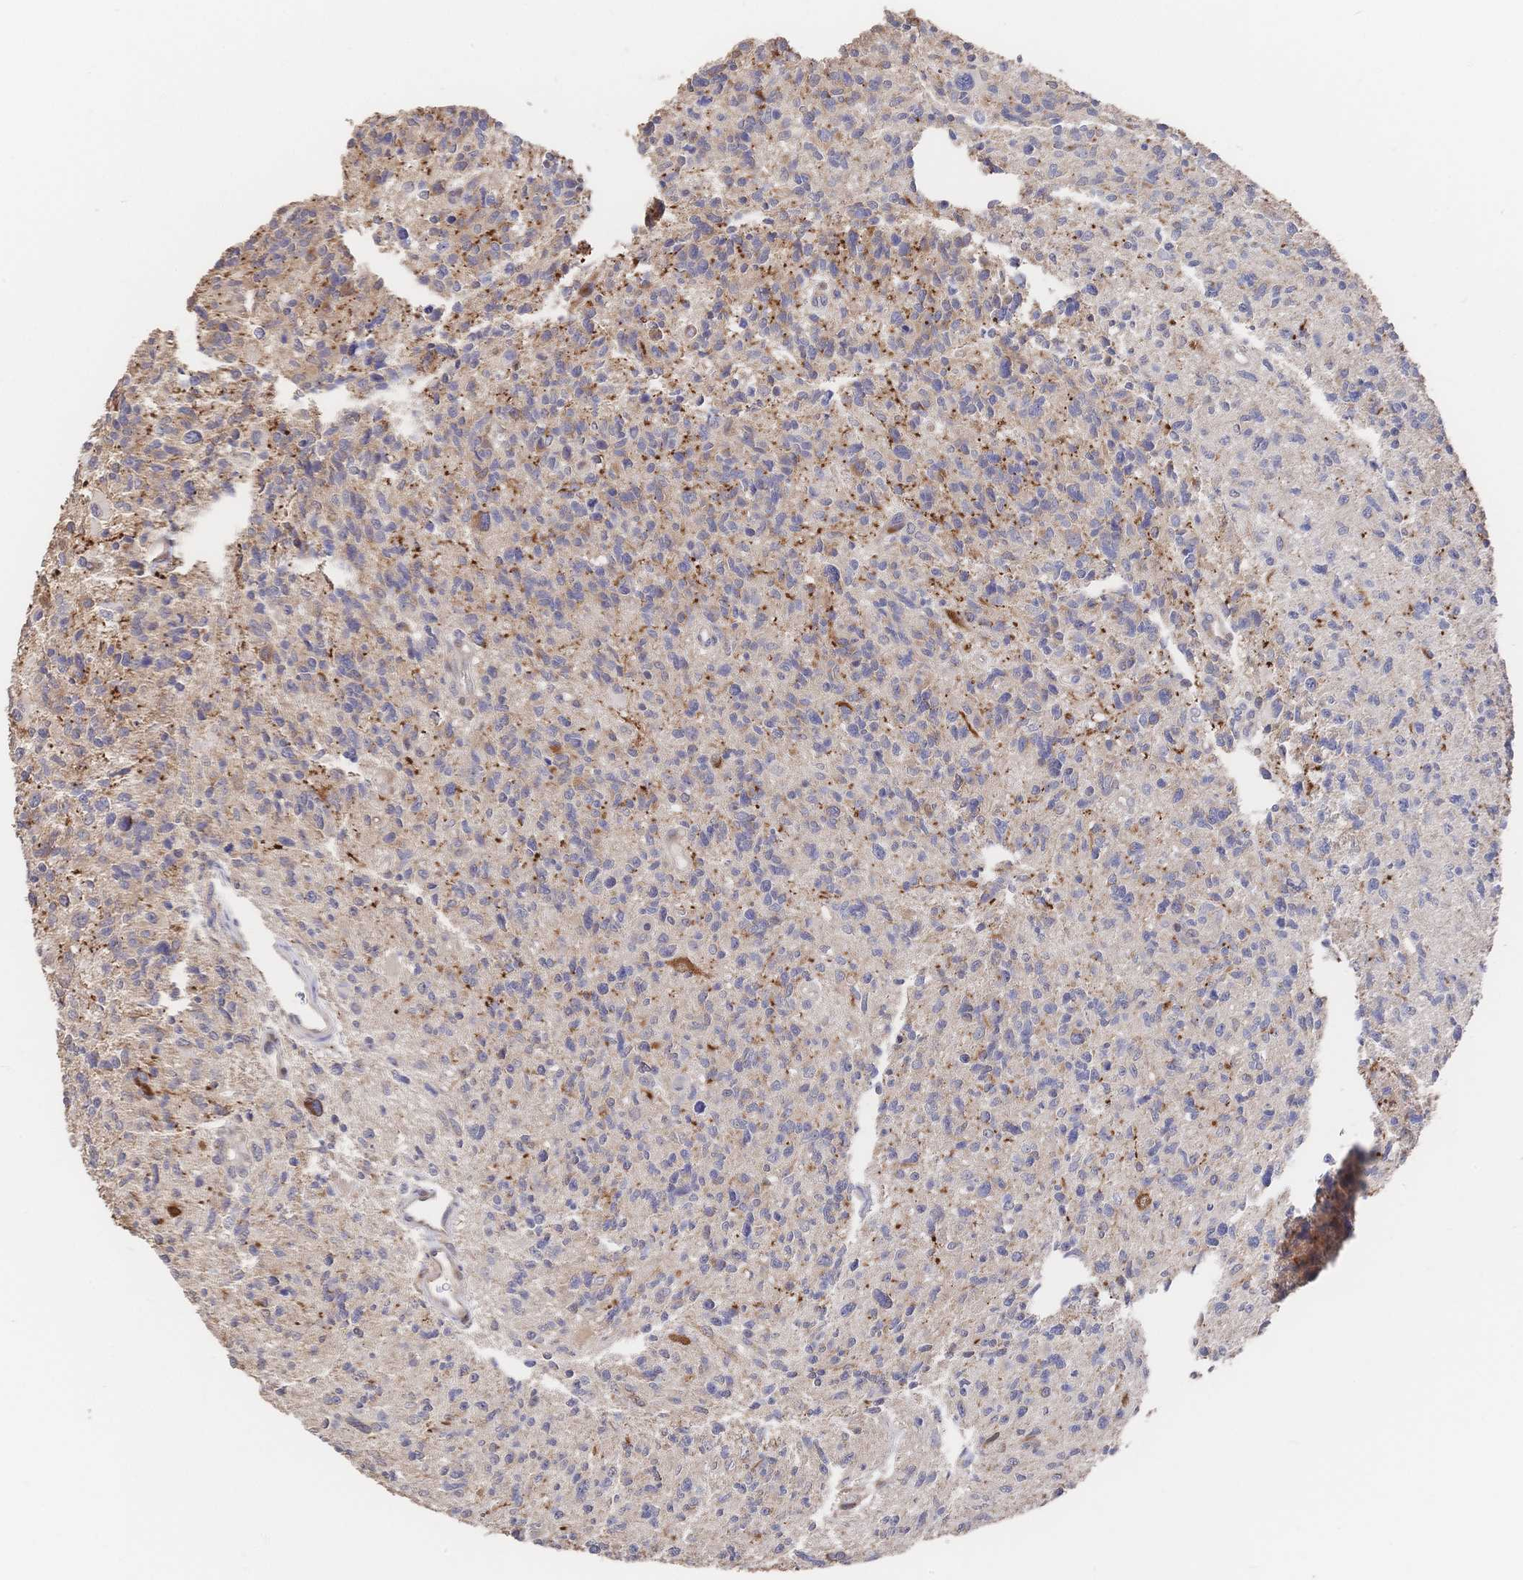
{"staining": {"intensity": "moderate", "quantity": "<25%", "location": "cytoplasmic/membranous"}, "tissue": "glioma", "cell_type": "Tumor cells", "image_type": "cancer", "snomed": [{"axis": "morphology", "description": "Glioma, malignant, High grade"}, {"axis": "topography", "description": "Brain"}], "caption": "DAB (3,3'-diaminobenzidine) immunohistochemical staining of glioma demonstrates moderate cytoplasmic/membranous protein expression in approximately <25% of tumor cells. Immunohistochemistry (ihc) stains the protein of interest in brown and the nuclei are stained blue.", "gene": "DNAJA4", "patient": {"sex": "male", "age": 29}}